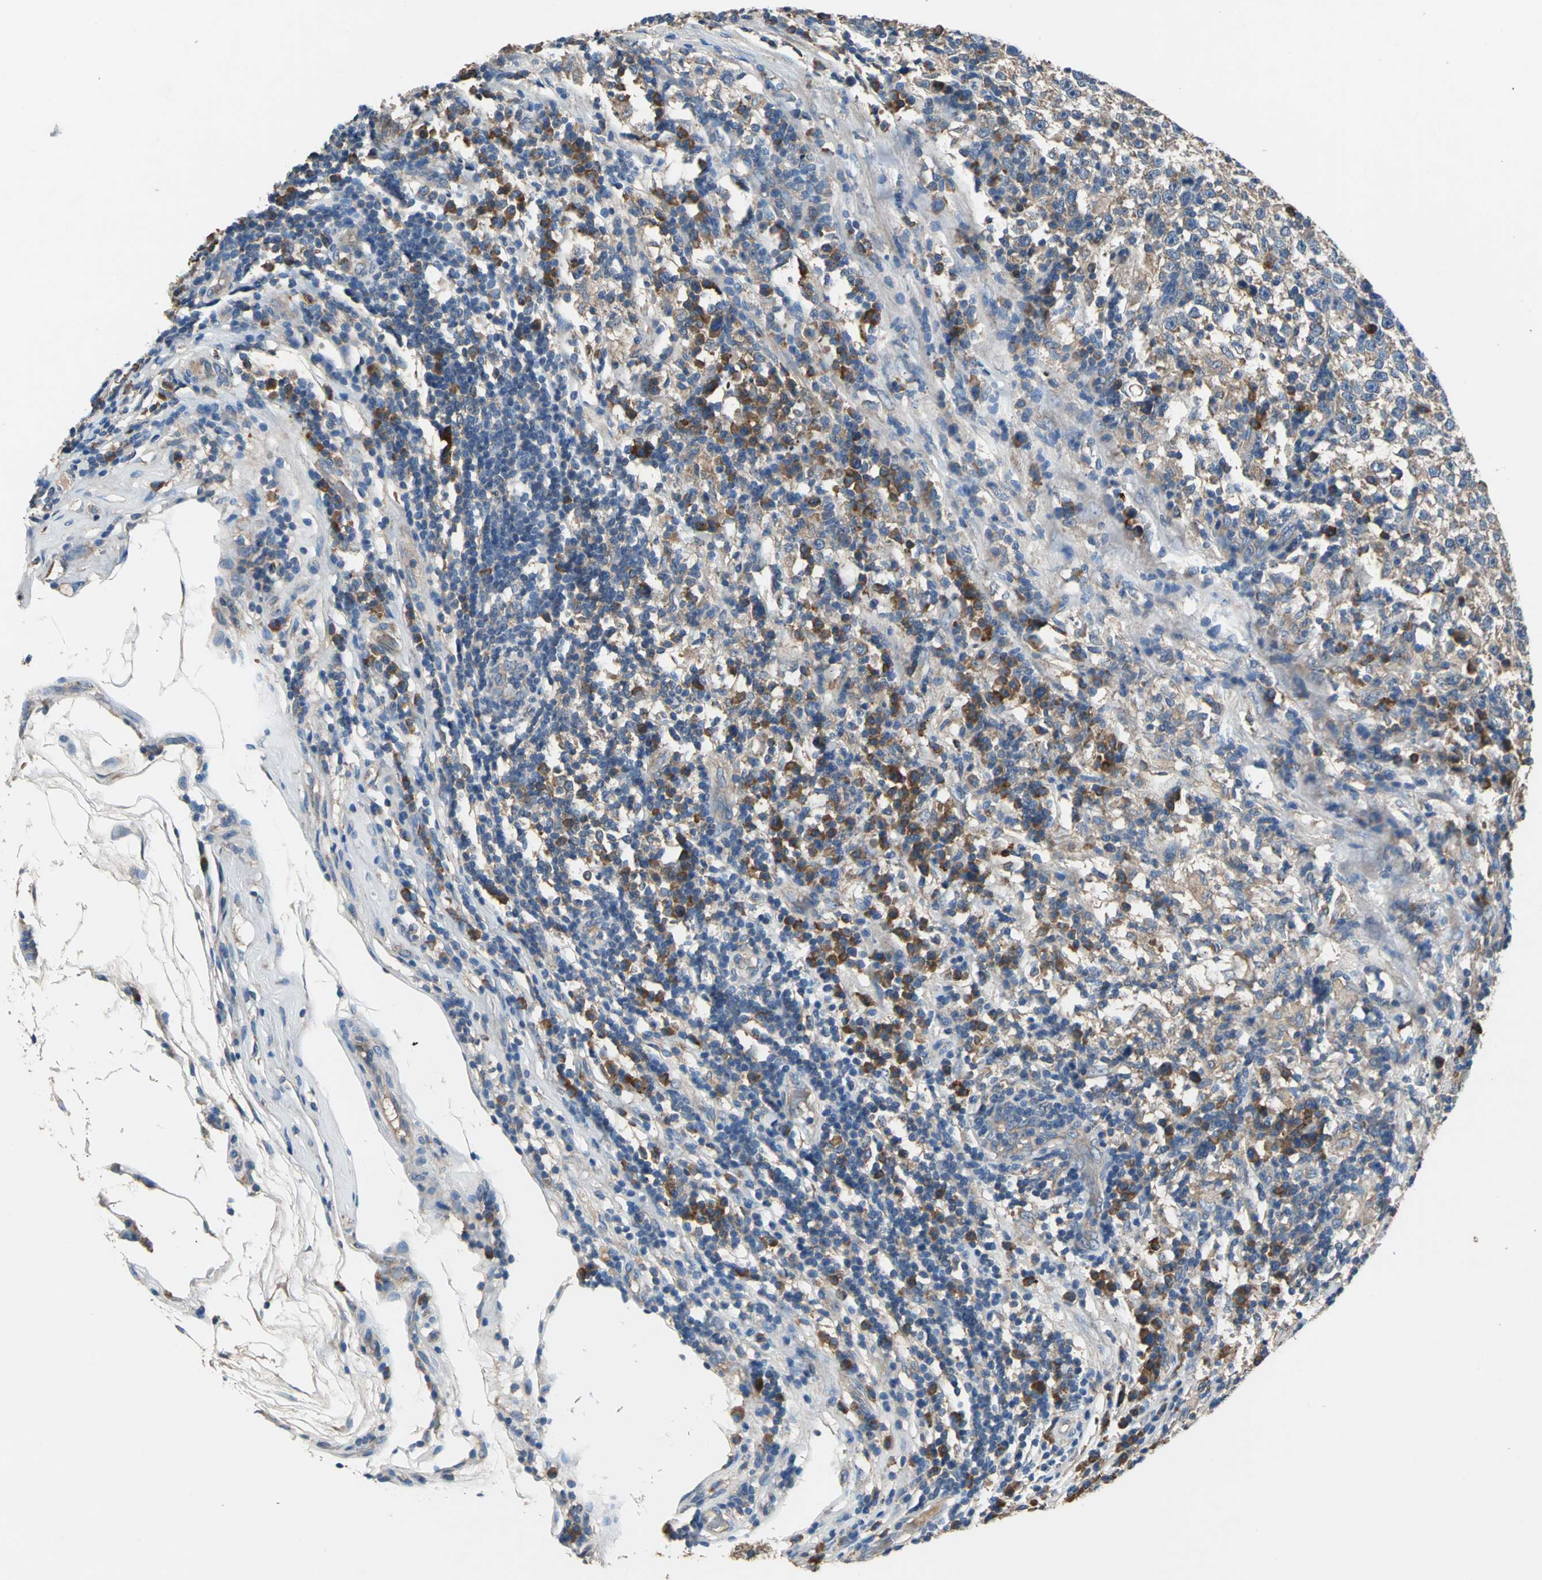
{"staining": {"intensity": "moderate", "quantity": ">75%", "location": "cytoplasmic/membranous"}, "tissue": "testis cancer", "cell_type": "Tumor cells", "image_type": "cancer", "snomed": [{"axis": "morphology", "description": "Seminoma, NOS"}, {"axis": "topography", "description": "Testis"}], "caption": "High-power microscopy captured an immunohistochemistry (IHC) histopathology image of seminoma (testis), revealing moderate cytoplasmic/membranous staining in approximately >75% of tumor cells. Nuclei are stained in blue.", "gene": "HEPH", "patient": {"sex": "male", "age": 43}}